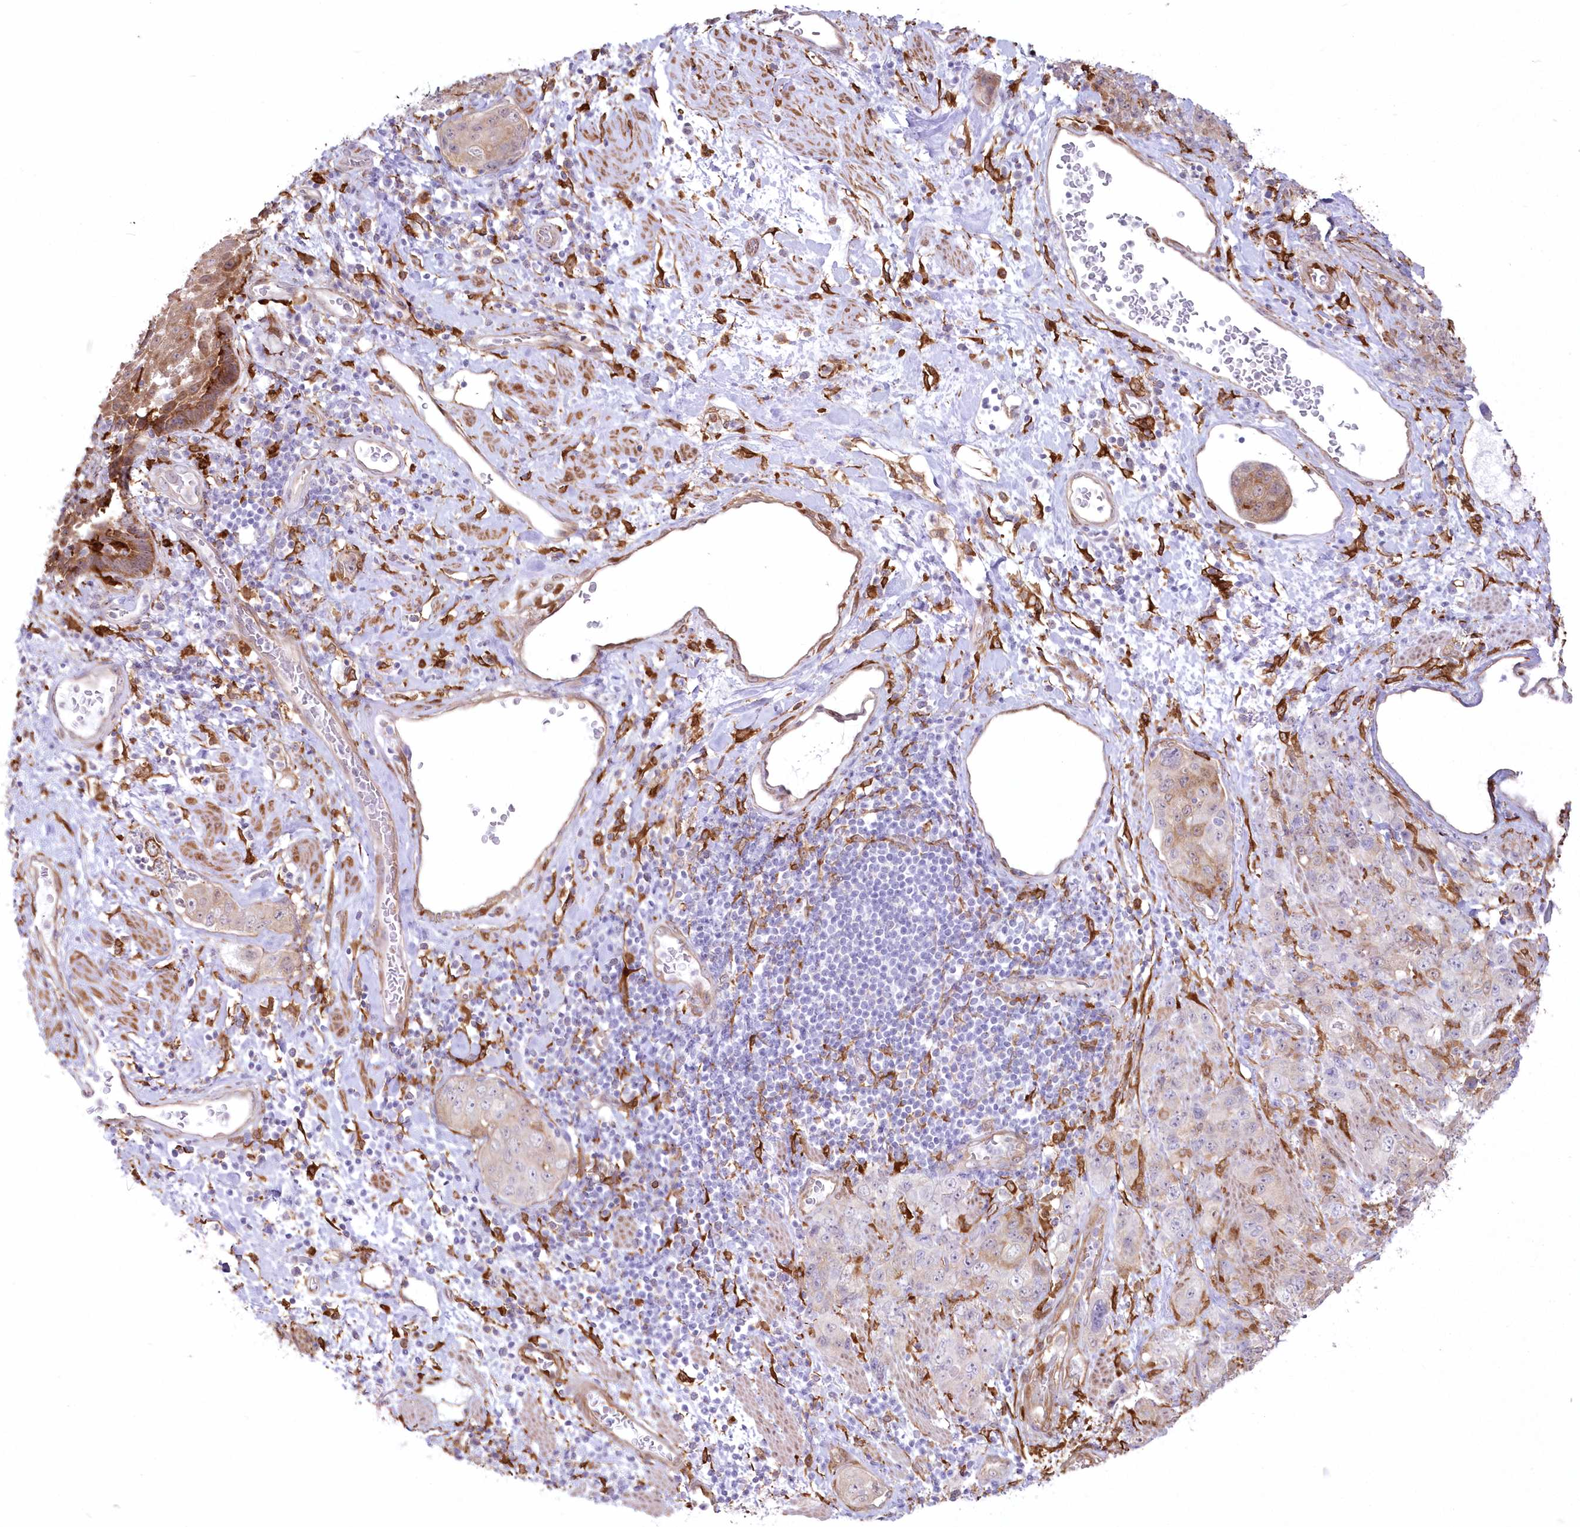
{"staining": {"intensity": "weak", "quantity": "25%-75%", "location": "cytoplasmic/membranous"}, "tissue": "stomach cancer", "cell_type": "Tumor cells", "image_type": "cancer", "snomed": [{"axis": "morphology", "description": "Adenocarcinoma, NOS"}, {"axis": "topography", "description": "Stomach"}], "caption": "Protein staining of stomach adenocarcinoma tissue demonstrates weak cytoplasmic/membranous staining in about 25%-75% of tumor cells. (DAB IHC, brown staining for protein, blue staining for nuclei).", "gene": "SH3PXD2B", "patient": {"sex": "male", "age": 48}}